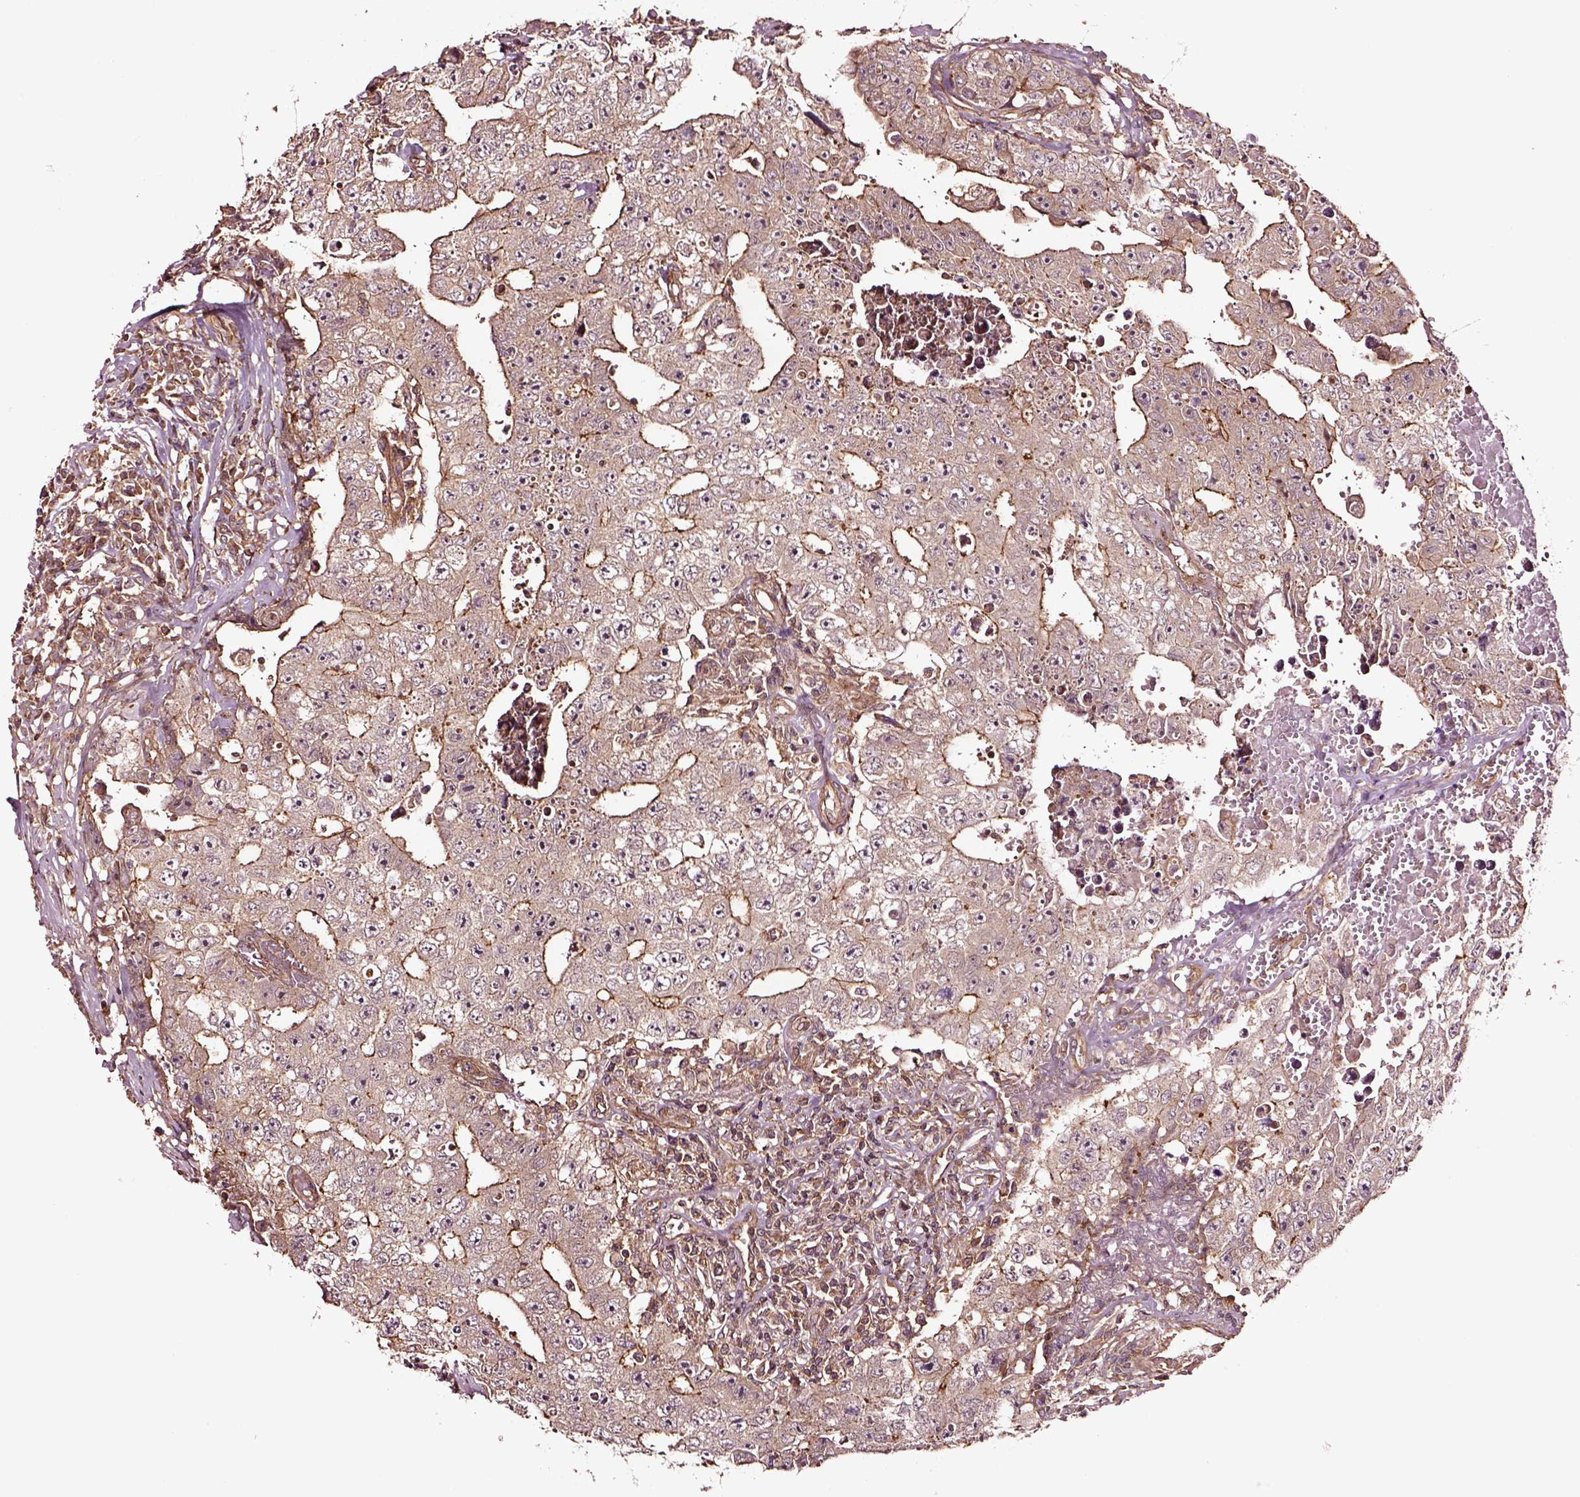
{"staining": {"intensity": "strong", "quantity": "<25%", "location": "cytoplasmic/membranous"}, "tissue": "testis cancer", "cell_type": "Tumor cells", "image_type": "cancer", "snomed": [{"axis": "morphology", "description": "Carcinoma, Embryonal, NOS"}, {"axis": "topography", "description": "Testis"}], "caption": "Tumor cells show medium levels of strong cytoplasmic/membranous positivity in approximately <25% of cells in testis cancer (embryonal carcinoma). The protein is stained brown, and the nuclei are stained in blue (DAB (3,3'-diaminobenzidine) IHC with brightfield microscopy, high magnification).", "gene": "RASSF5", "patient": {"sex": "male", "age": 36}}